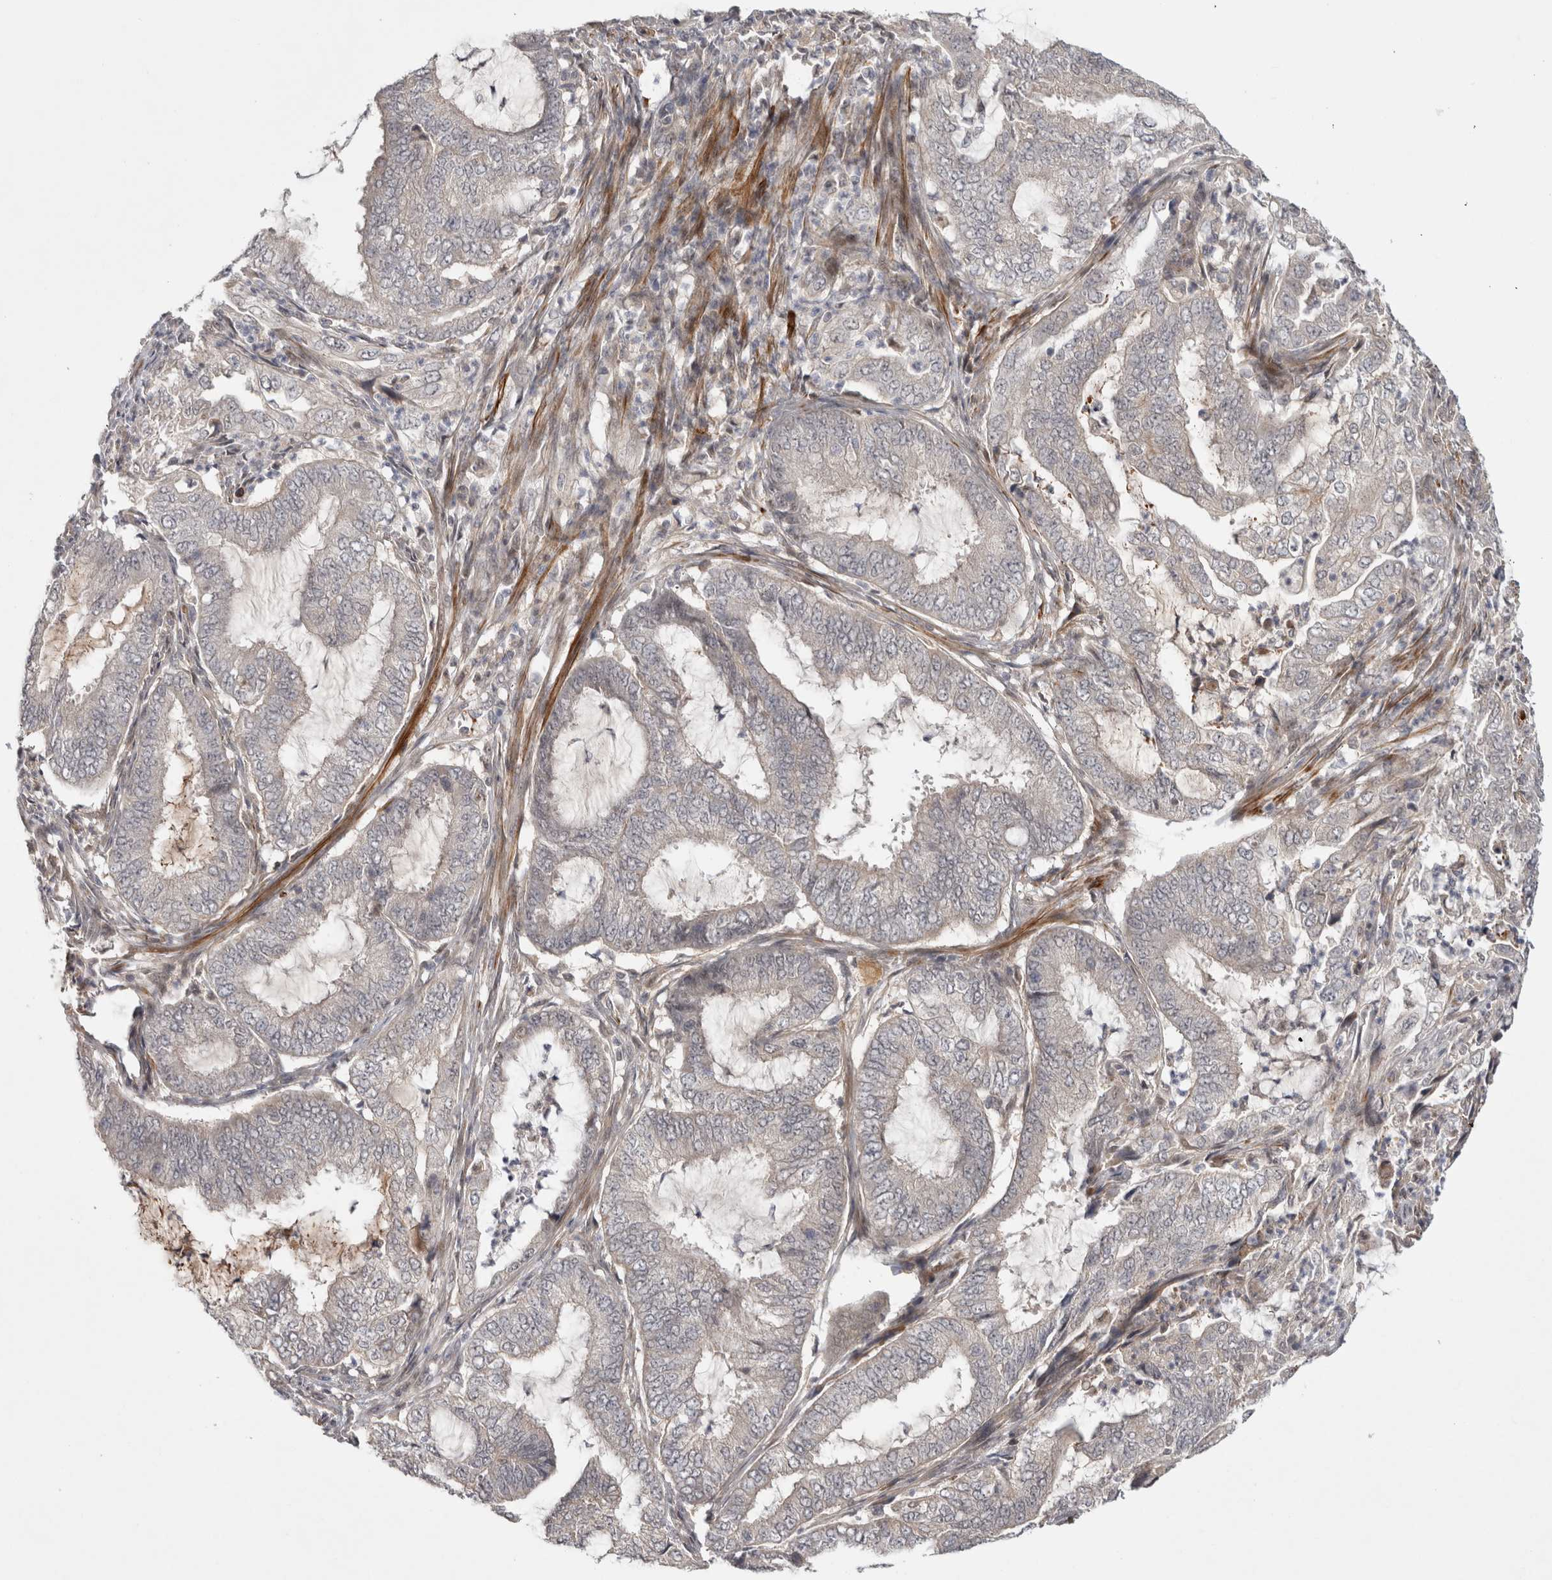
{"staining": {"intensity": "negative", "quantity": "none", "location": "none"}, "tissue": "endometrial cancer", "cell_type": "Tumor cells", "image_type": "cancer", "snomed": [{"axis": "morphology", "description": "Adenocarcinoma, NOS"}, {"axis": "topography", "description": "Endometrium"}], "caption": "The micrograph exhibits no significant staining in tumor cells of adenocarcinoma (endometrial). (Immunohistochemistry, brightfield microscopy, high magnification).", "gene": "ZNF318", "patient": {"sex": "female", "age": 51}}